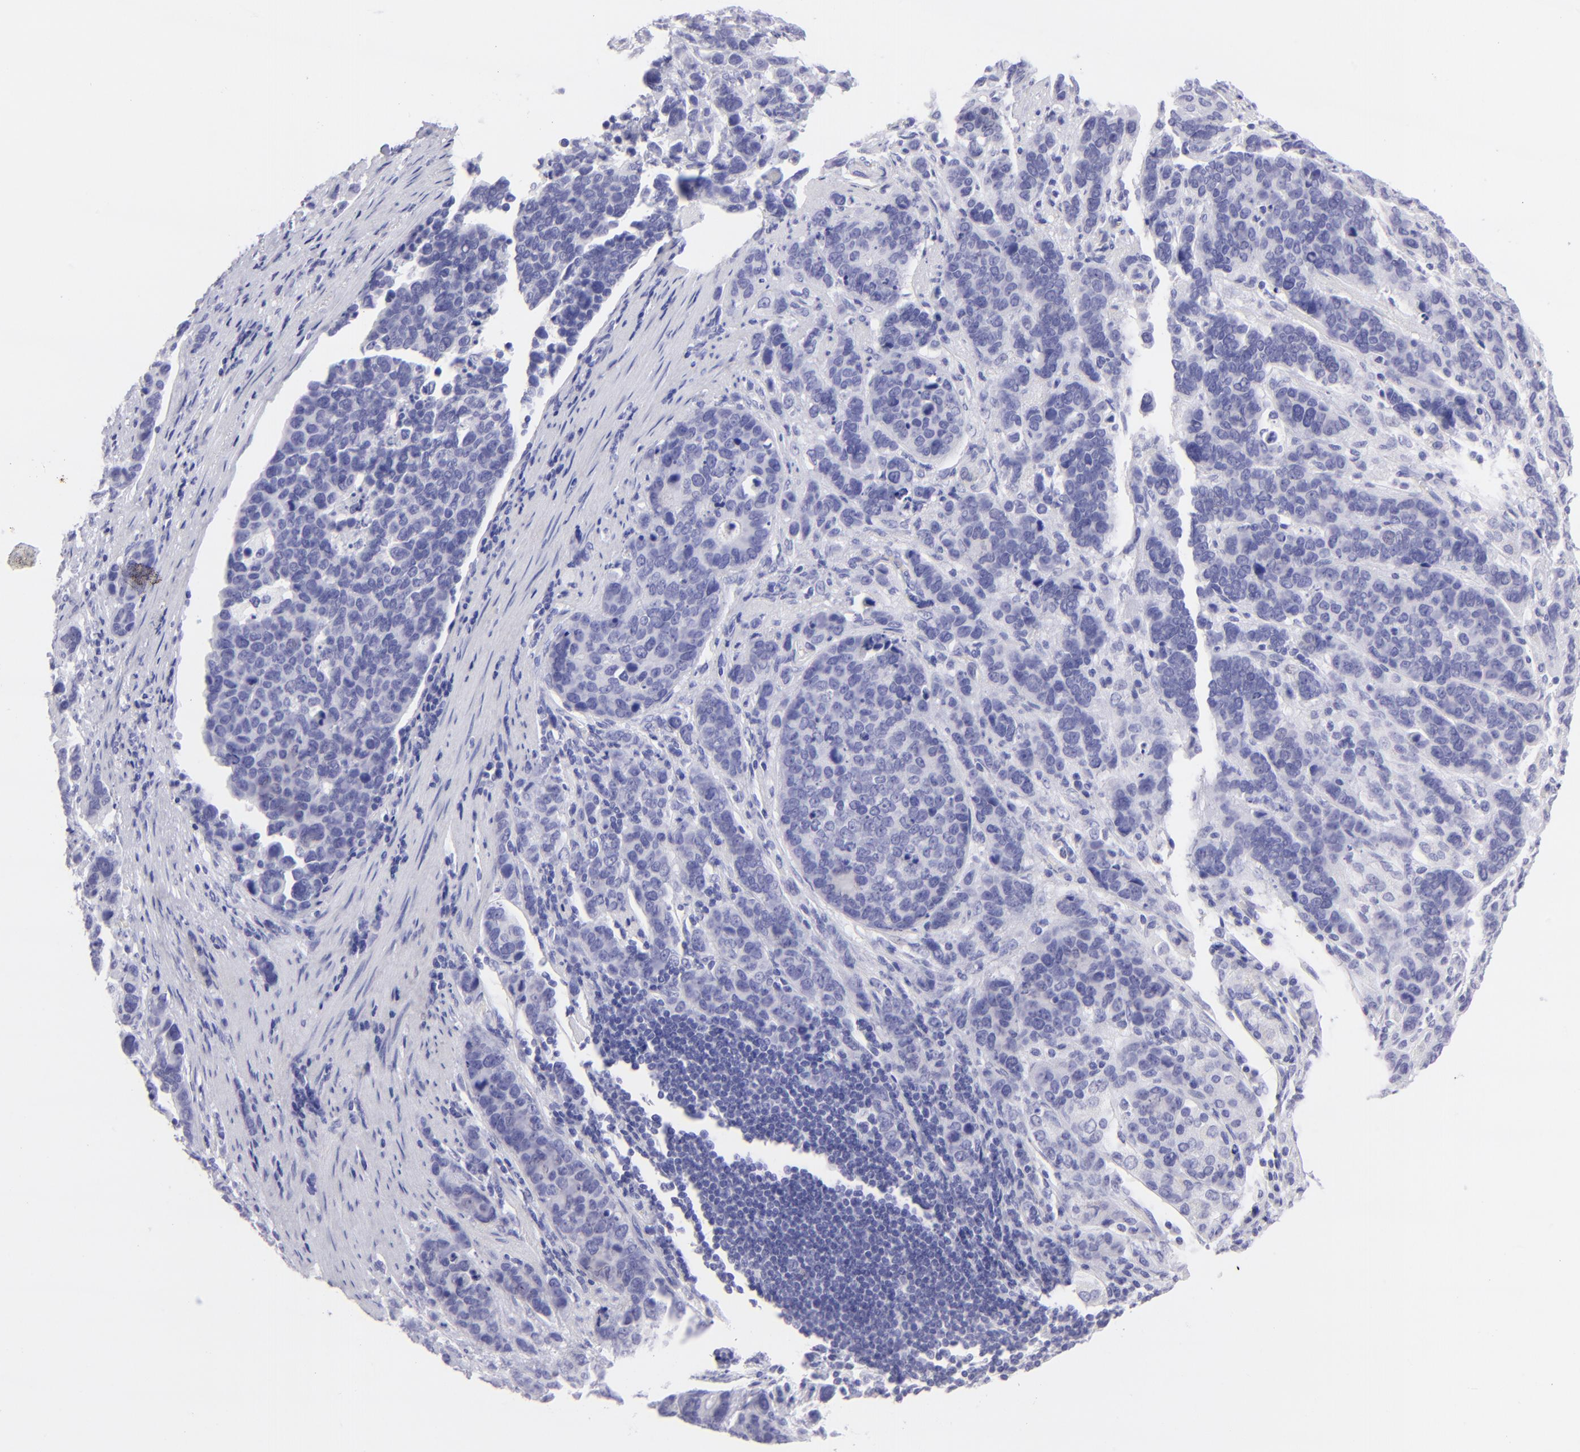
{"staining": {"intensity": "negative", "quantity": "none", "location": "none"}, "tissue": "stomach cancer", "cell_type": "Tumor cells", "image_type": "cancer", "snomed": [{"axis": "morphology", "description": "Adenocarcinoma, NOS"}, {"axis": "topography", "description": "Stomach, upper"}], "caption": "DAB (3,3'-diaminobenzidine) immunohistochemical staining of stomach cancer (adenocarcinoma) demonstrates no significant positivity in tumor cells. The staining was performed using DAB to visualize the protein expression in brown, while the nuclei were stained in blue with hematoxylin (Magnification: 20x).", "gene": "SLC1A3", "patient": {"sex": "male", "age": 71}}